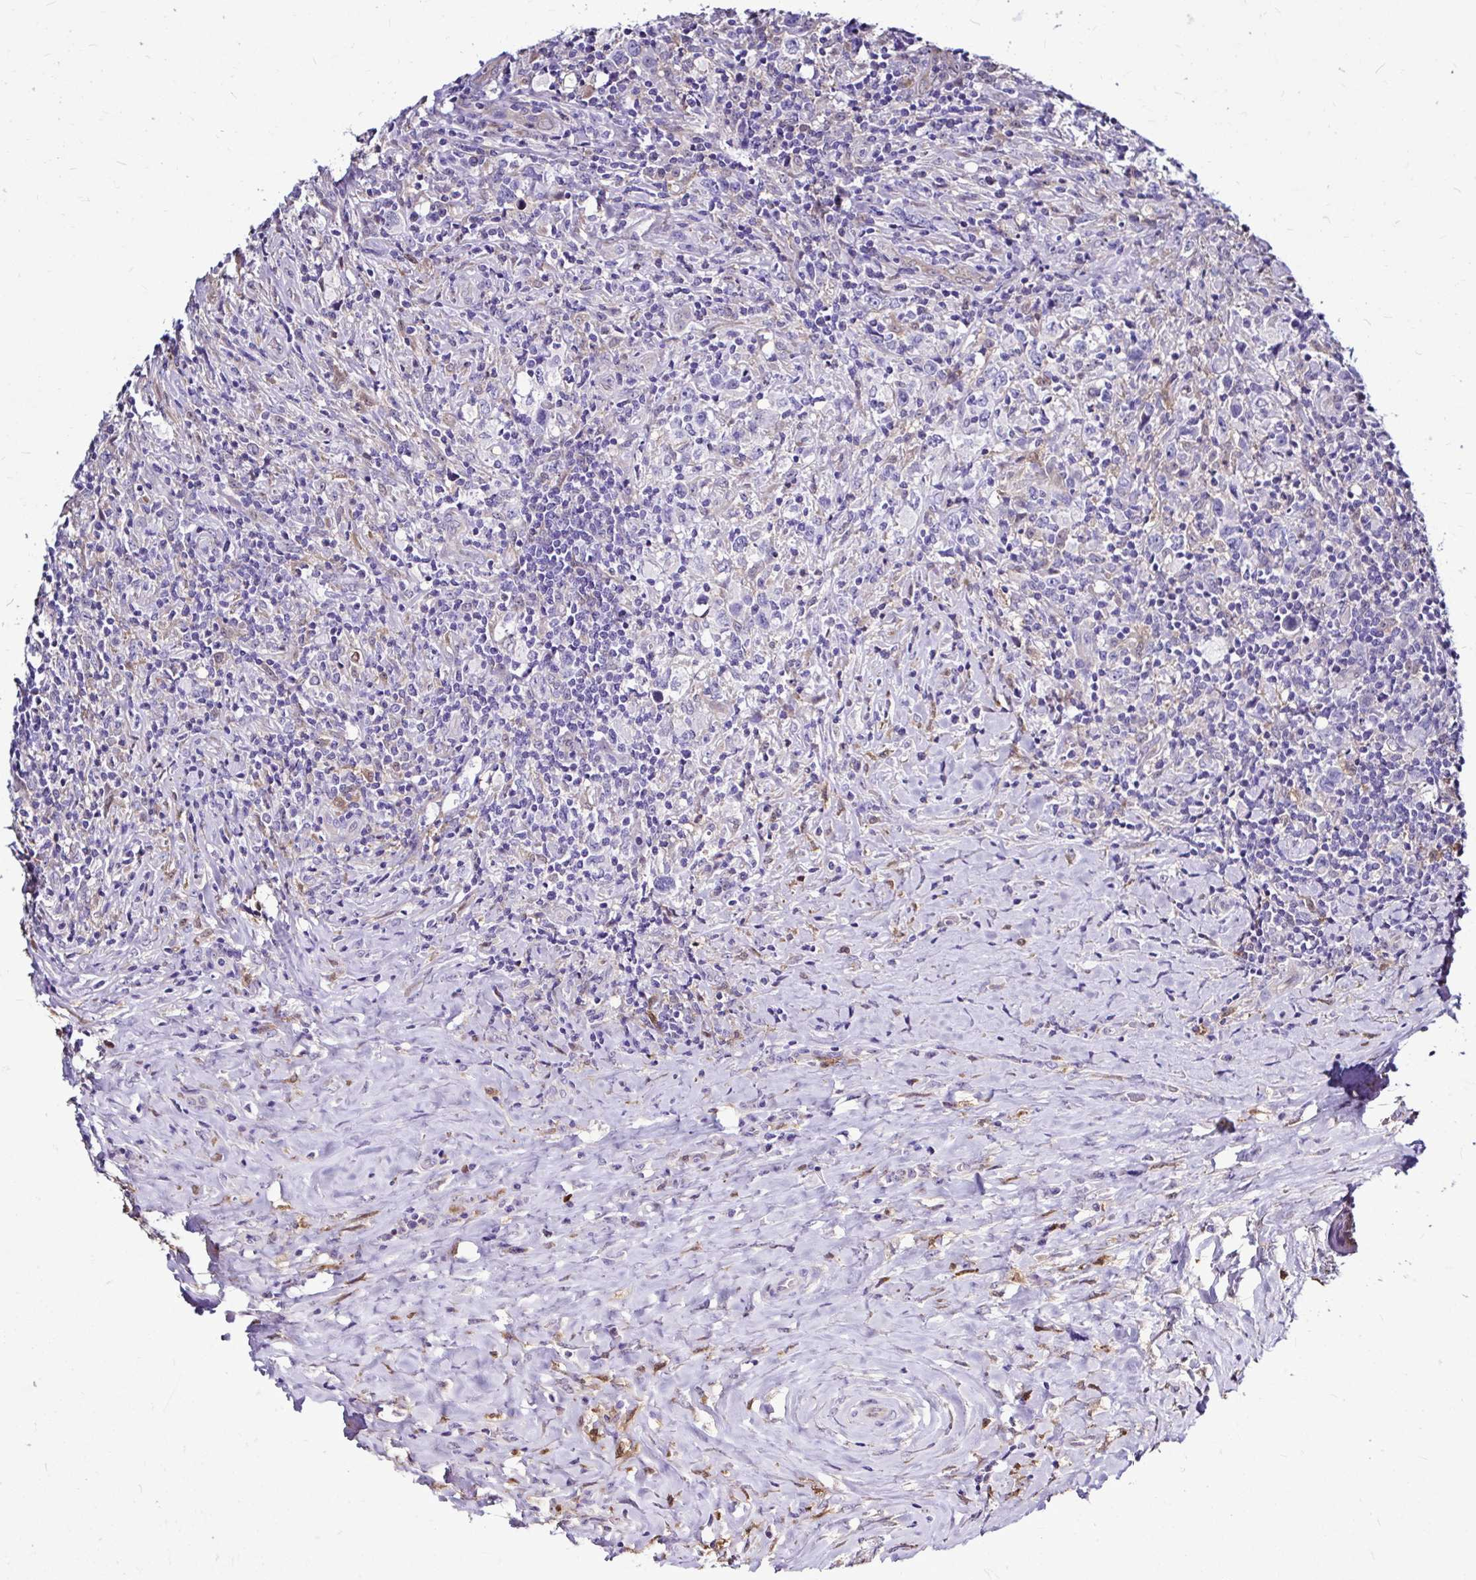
{"staining": {"intensity": "negative", "quantity": "none", "location": "none"}, "tissue": "lymphoma", "cell_type": "Tumor cells", "image_type": "cancer", "snomed": [{"axis": "morphology", "description": "Hodgkin's disease, NOS"}, {"axis": "topography", "description": "Lymph node"}], "caption": "Human Hodgkin's disease stained for a protein using IHC exhibits no staining in tumor cells.", "gene": "IDH1", "patient": {"sex": "female", "age": 18}}